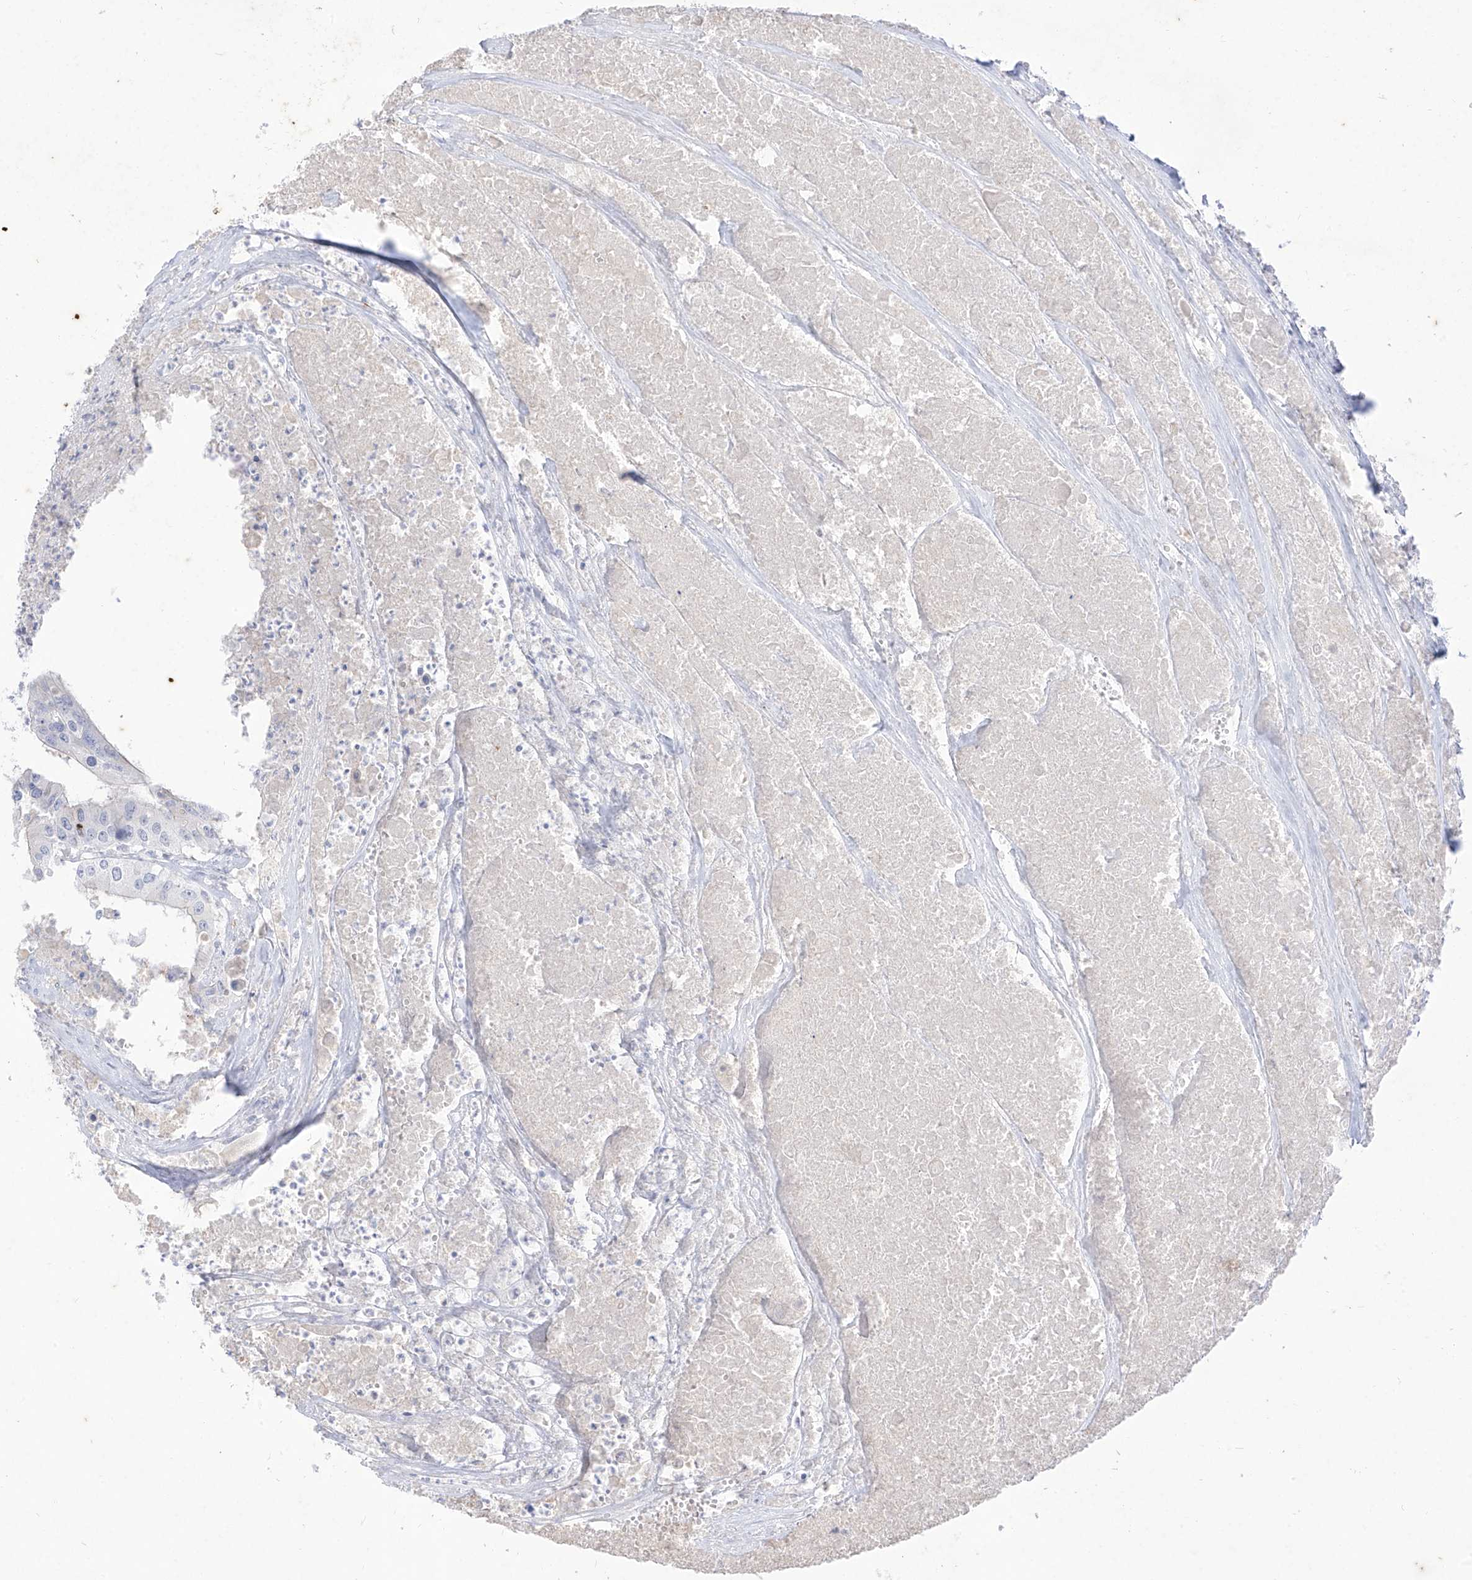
{"staining": {"intensity": "negative", "quantity": "none", "location": "none"}, "tissue": "colorectal cancer", "cell_type": "Tumor cells", "image_type": "cancer", "snomed": [{"axis": "morphology", "description": "Adenocarcinoma, NOS"}, {"axis": "topography", "description": "Colon"}], "caption": "Adenocarcinoma (colorectal) was stained to show a protein in brown. There is no significant expression in tumor cells.", "gene": "TGM4", "patient": {"sex": "male", "age": 77}}